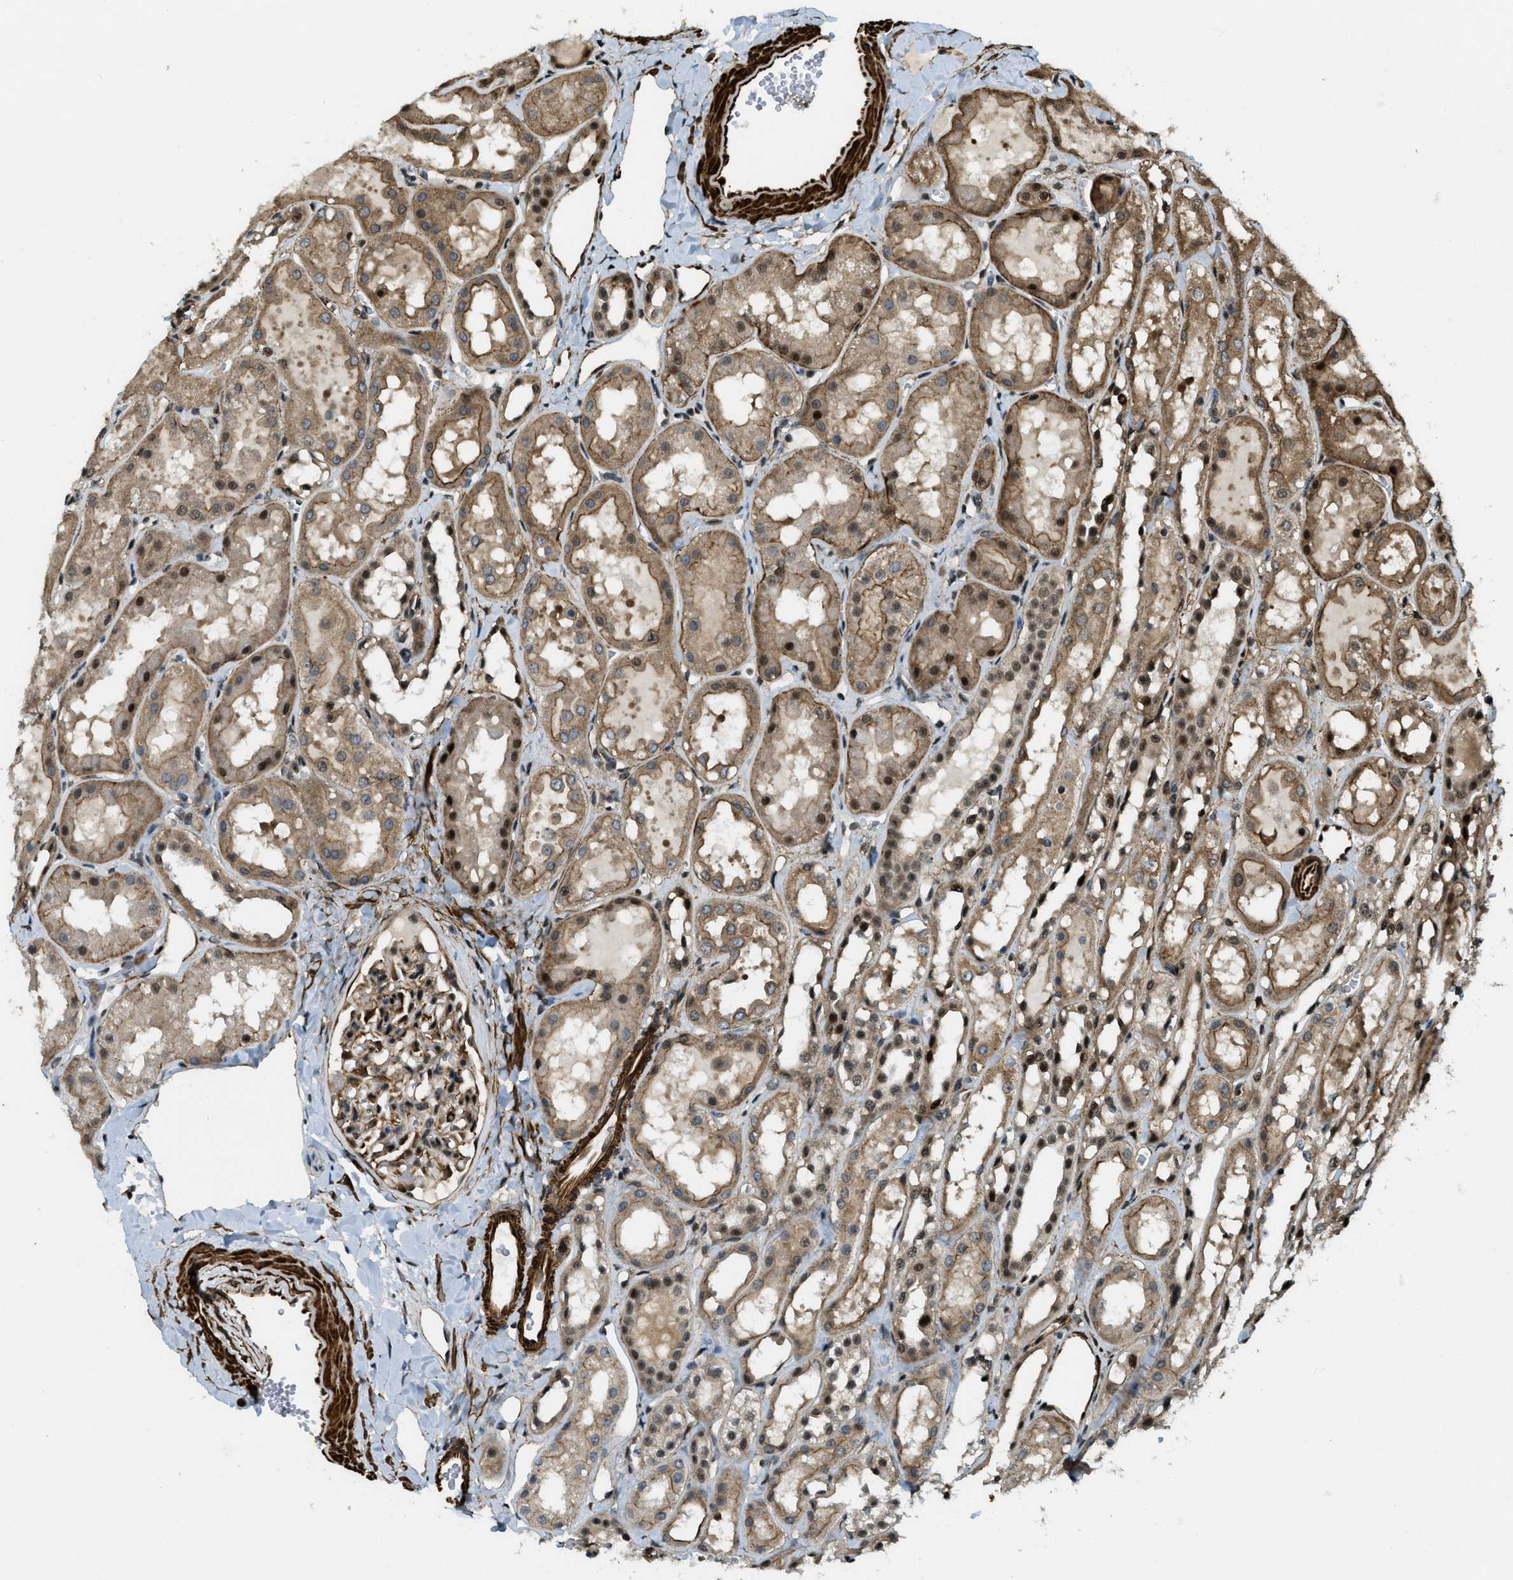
{"staining": {"intensity": "strong", "quantity": ">75%", "location": "cytoplasmic/membranous,nuclear"}, "tissue": "kidney", "cell_type": "Cells in glomeruli", "image_type": "normal", "snomed": [{"axis": "morphology", "description": "Normal tissue, NOS"}, {"axis": "topography", "description": "Kidney"}, {"axis": "topography", "description": "Urinary bladder"}], "caption": "Protein staining of benign kidney reveals strong cytoplasmic/membranous,nuclear staining in approximately >75% of cells in glomeruli. (DAB (3,3'-diaminobenzidine) IHC with brightfield microscopy, high magnification).", "gene": "CFAP36", "patient": {"sex": "male", "age": 16}}